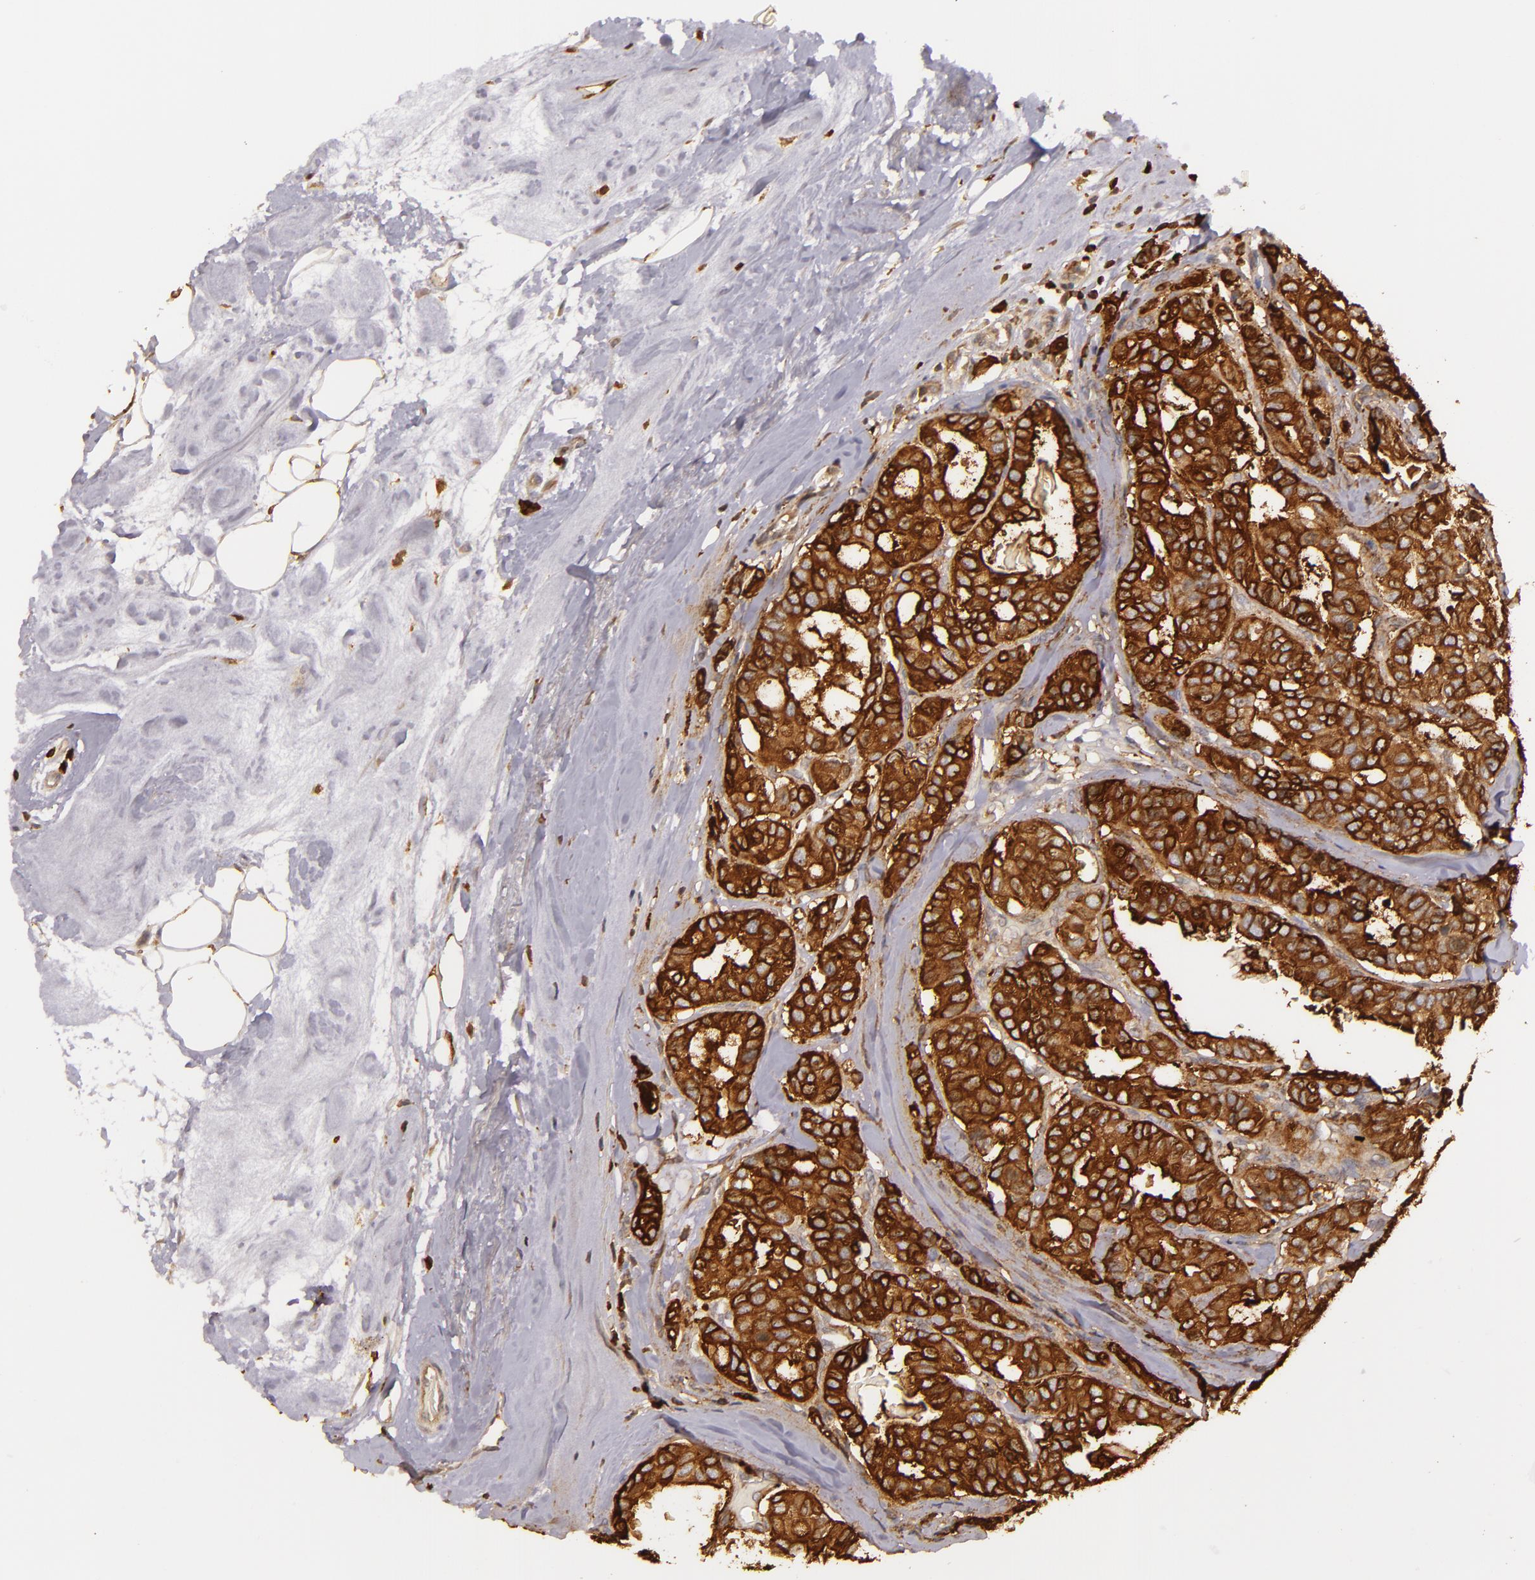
{"staining": {"intensity": "strong", "quantity": ">75%", "location": "cytoplasmic/membranous"}, "tissue": "breast cancer", "cell_type": "Tumor cells", "image_type": "cancer", "snomed": [{"axis": "morphology", "description": "Duct carcinoma"}, {"axis": "topography", "description": "Breast"}], "caption": "An immunohistochemistry image of tumor tissue is shown. Protein staining in brown labels strong cytoplasmic/membranous positivity in breast invasive ductal carcinoma within tumor cells.", "gene": "SLC9A3R1", "patient": {"sex": "female", "age": 69}}